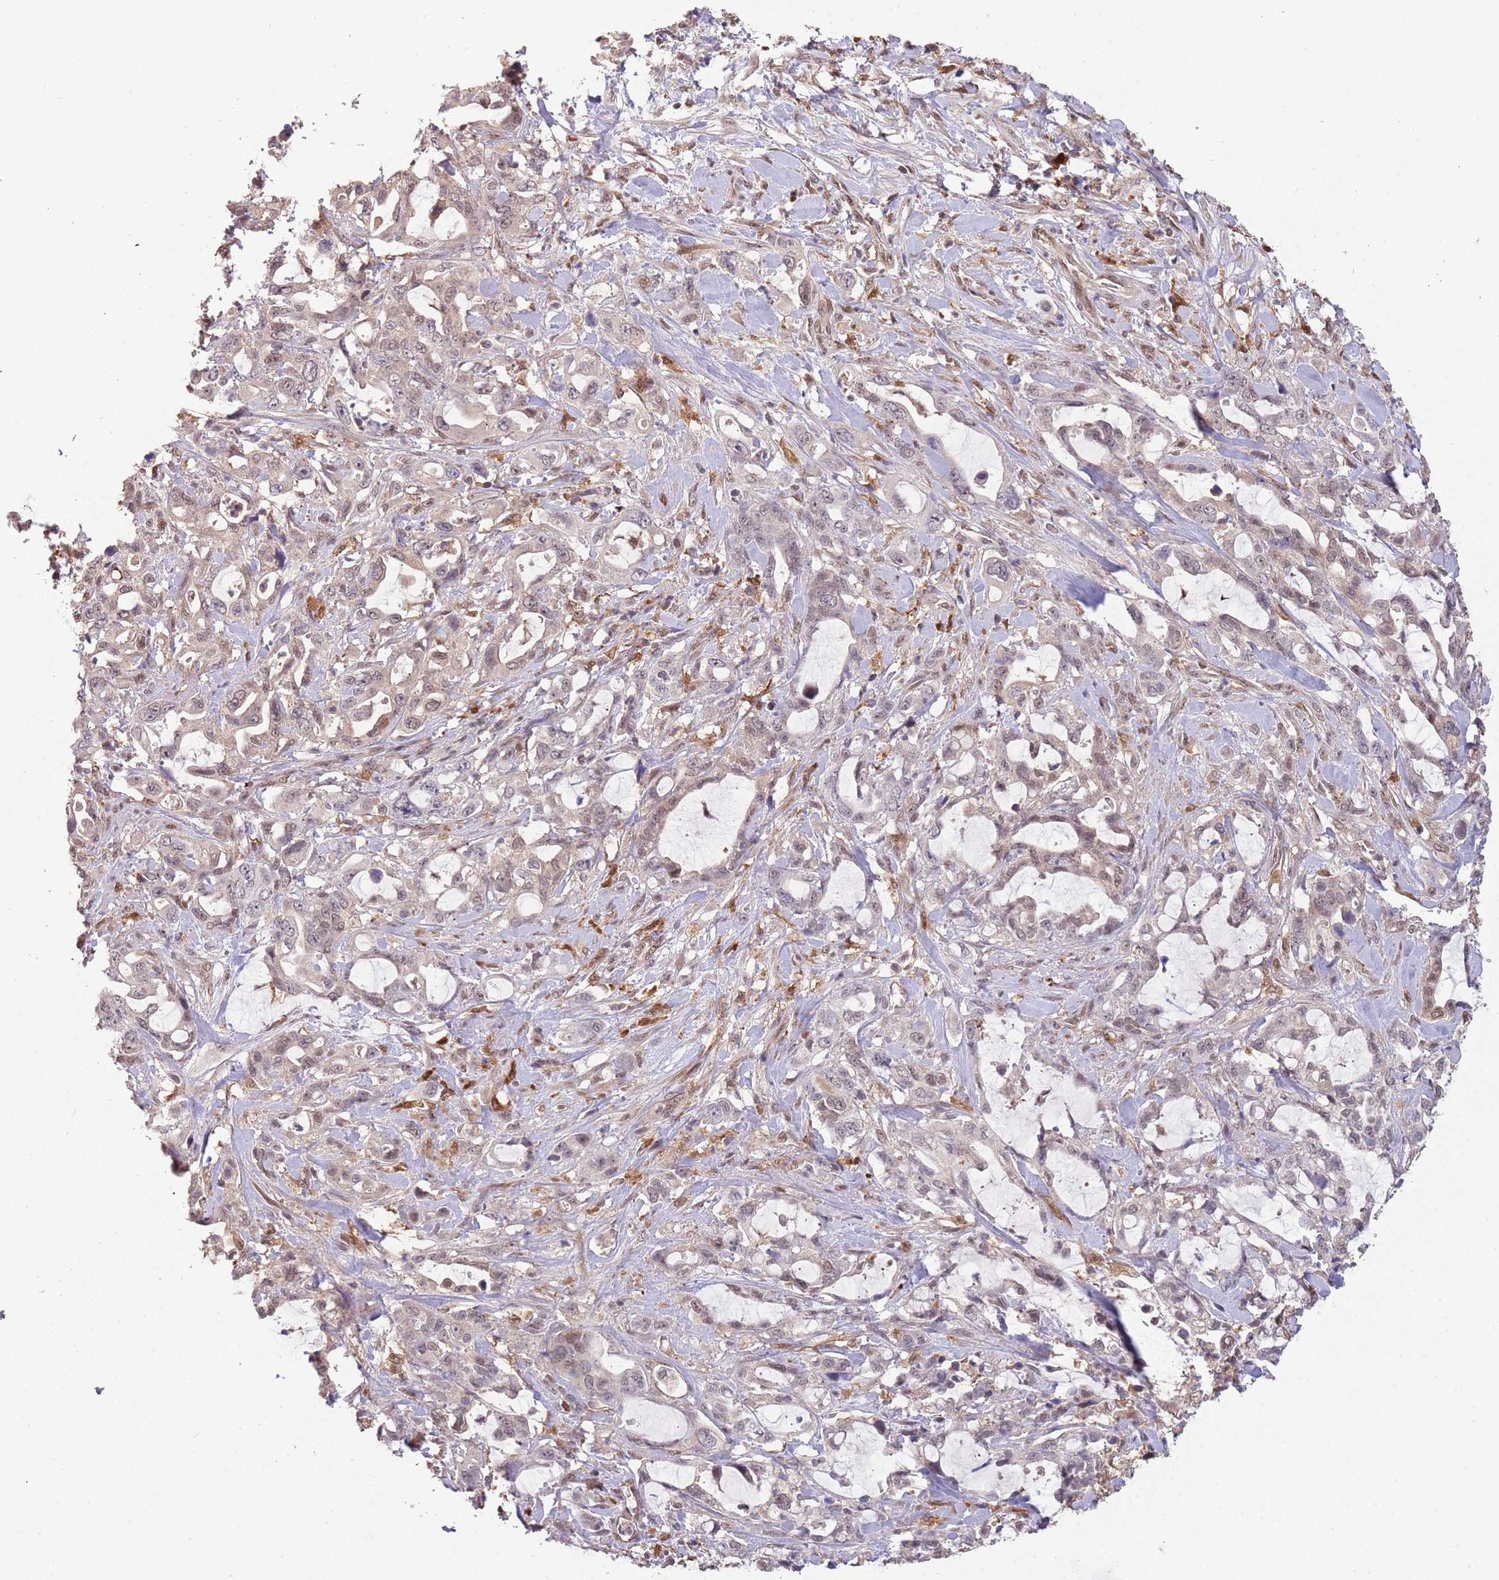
{"staining": {"intensity": "weak", "quantity": "25%-75%", "location": "nuclear"}, "tissue": "pancreatic cancer", "cell_type": "Tumor cells", "image_type": "cancer", "snomed": [{"axis": "morphology", "description": "Adenocarcinoma, NOS"}, {"axis": "topography", "description": "Pancreas"}], "caption": "Weak nuclear protein positivity is seen in about 25%-75% of tumor cells in pancreatic adenocarcinoma.", "gene": "ZNF639", "patient": {"sex": "female", "age": 61}}